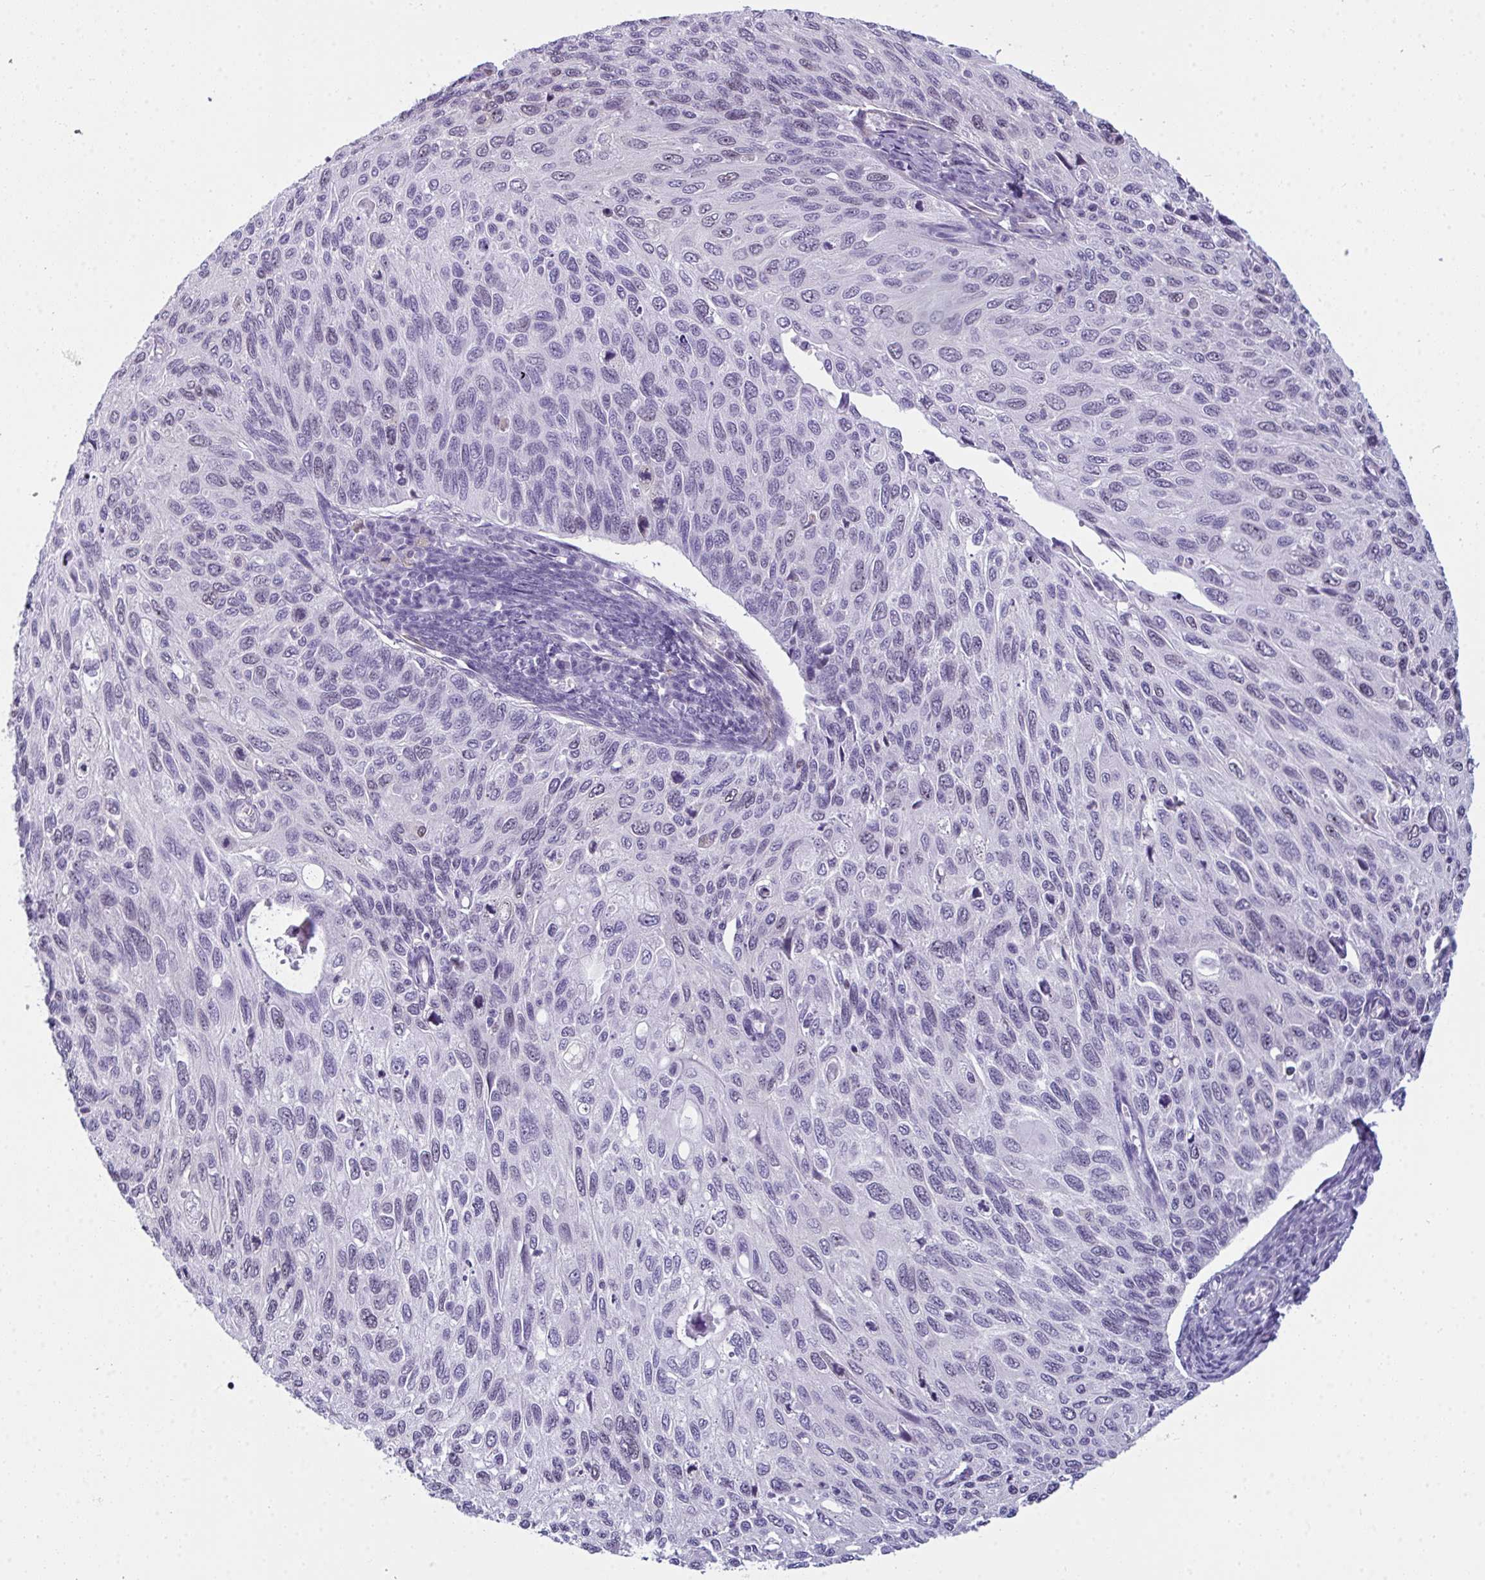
{"staining": {"intensity": "weak", "quantity": "<25%", "location": "nuclear"}, "tissue": "cervical cancer", "cell_type": "Tumor cells", "image_type": "cancer", "snomed": [{"axis": "morphology", "description": "Squamous cell carcinoma, NOS"}, {"axis": "topography", "description": "Cervix"}], "caption": "DAB immunohistochemical staining of cervical squamous cell carcinoma reveals no significant staining in tumor cells.", "gene": "SUZ12", "patient": {"sex": "female", "age": 70}}